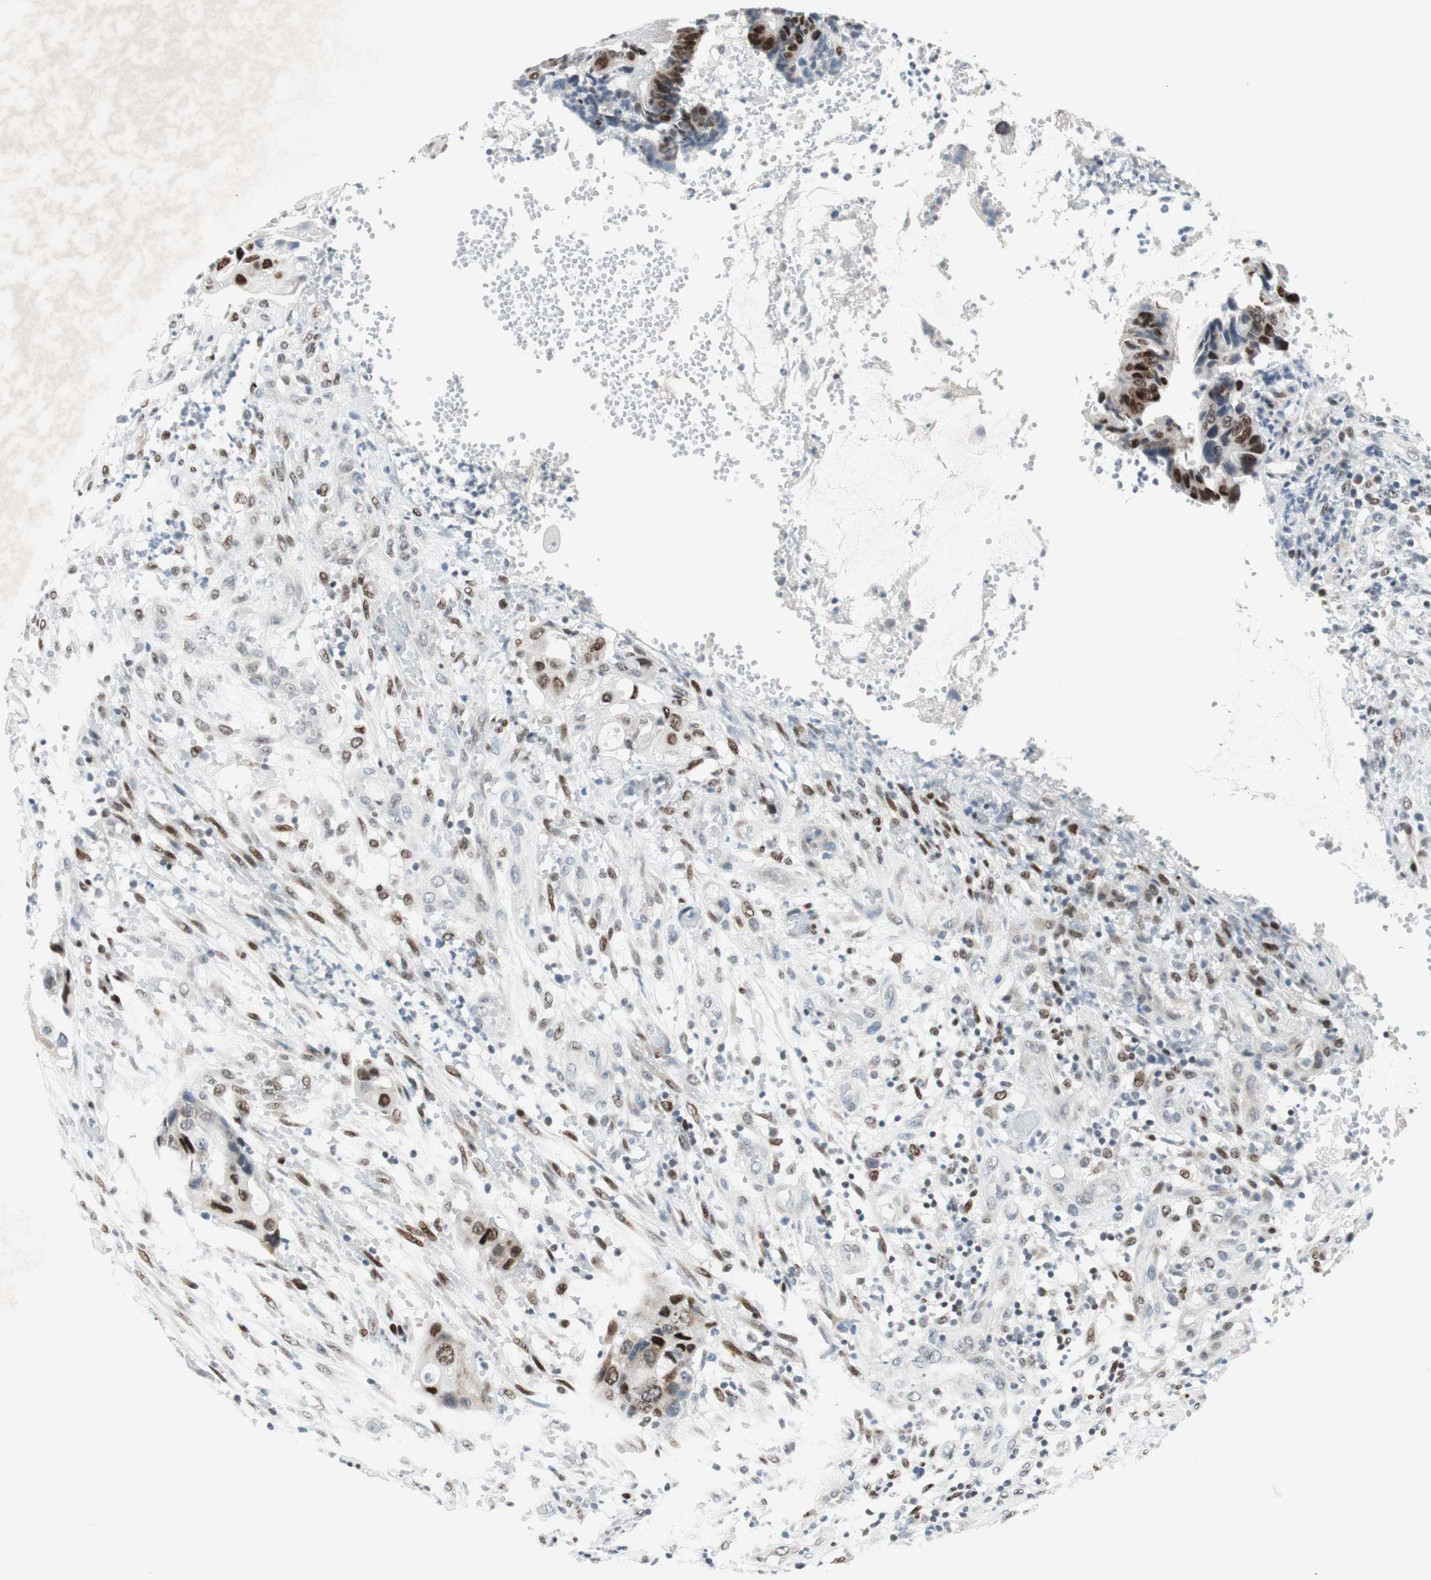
{"staining": {"intensity": "strong", "quantity": ">75%", "location": "nuclear"}, "tissue": "colorectal cancer", "cell_type": "Tumor cells", "image_type": "cancer", "snomed": [{"axis": "morphology", "description": "Adenocarcinoma, NOS"}, {"axis": "topography", "description": "Colon"}], "caption": "There is high levels of strong nuclear staining in tumor cells of adenocarcinoma (colorectal), as demonstrated by immunohistochemical staining (brown color).", "gene": "AJUBA", "patient": {"sex": "female", "age": 57}}